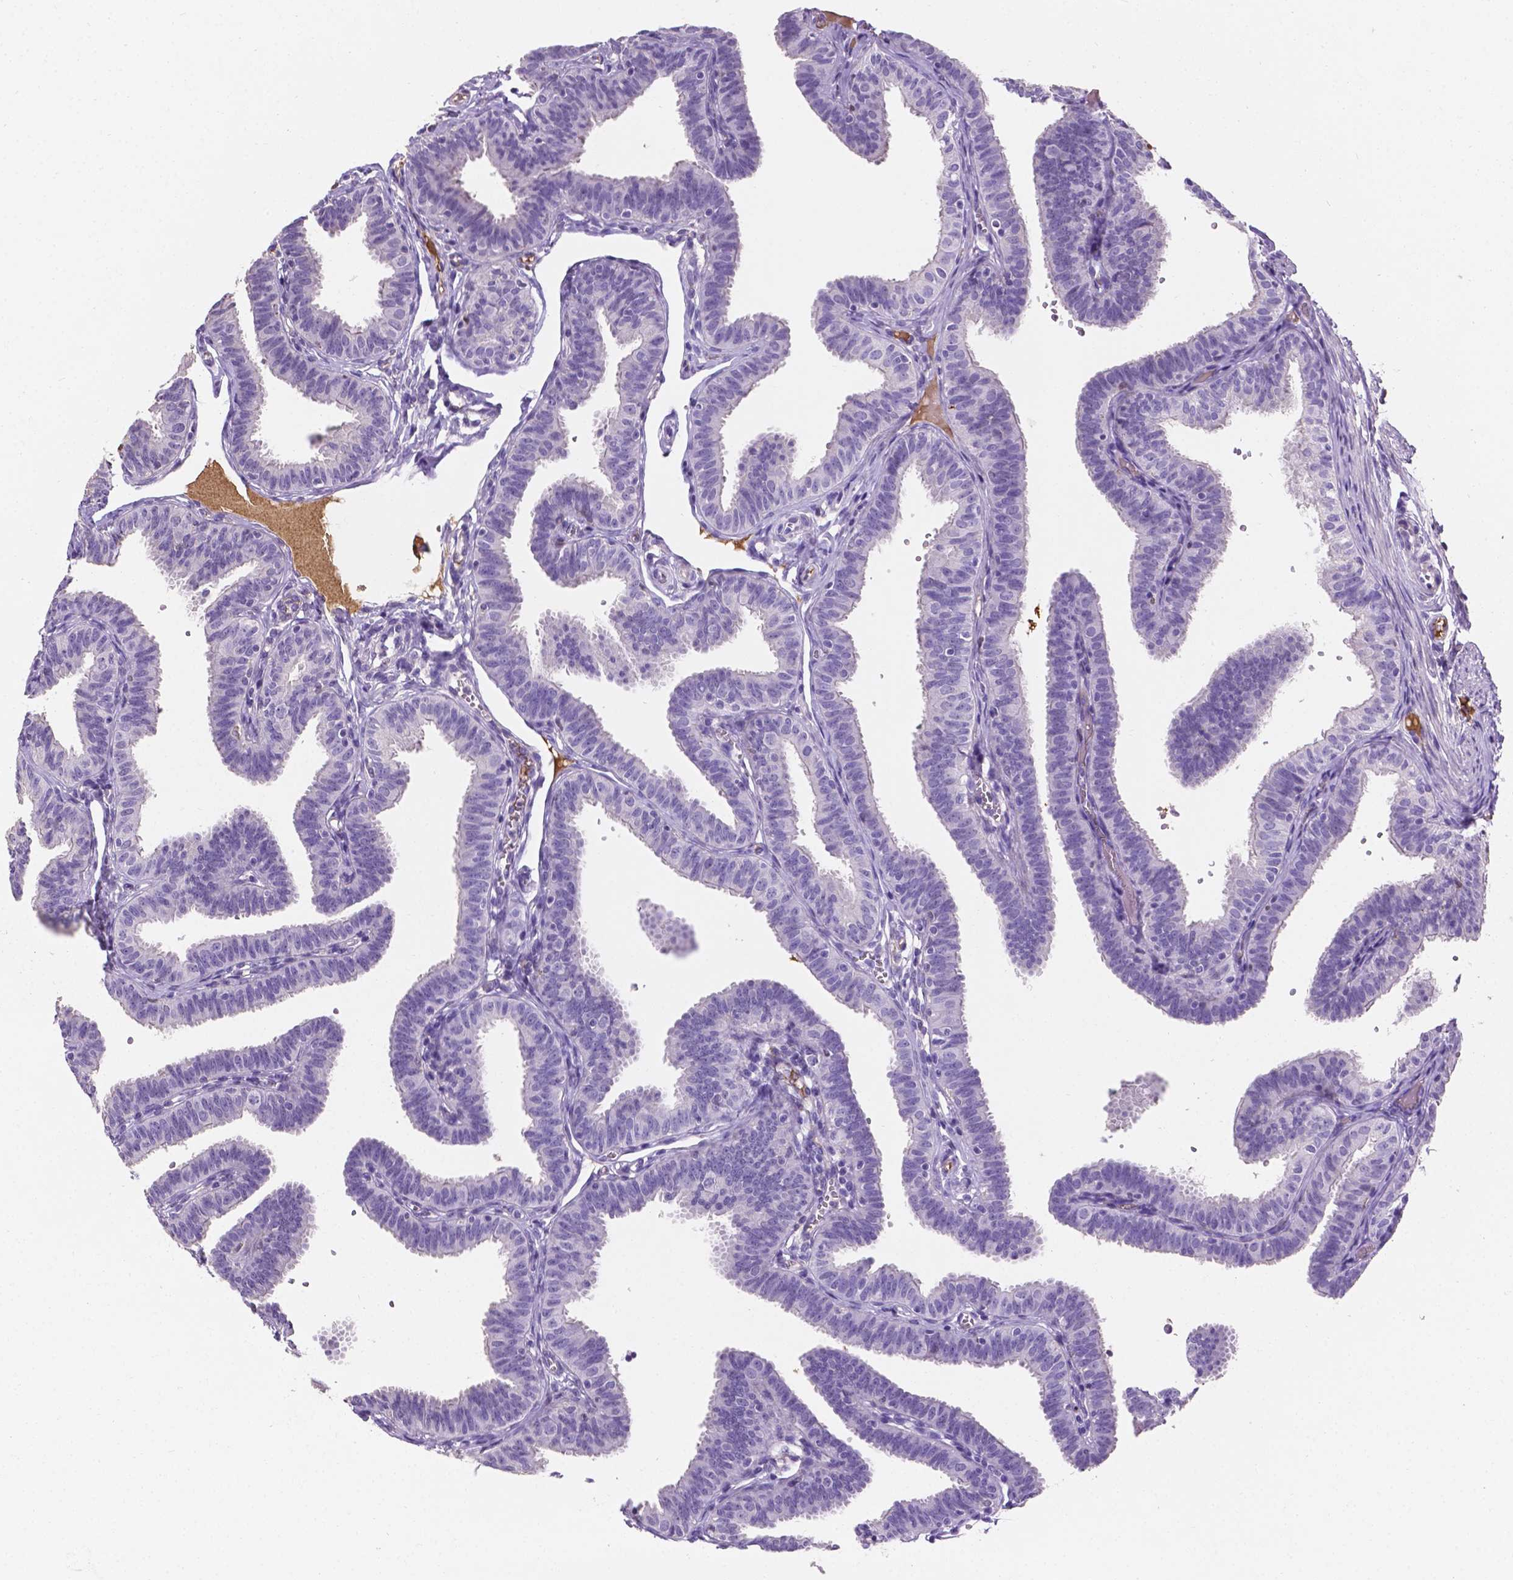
{"staining": {"intensity": "negative", "quantity": "none", "location": "none"}, "tissue": "fallopian tube", "cell_type": "Glandular cells", "image_type": "normal", "snomed": [{"axis": "morphology", "description": "Normal tissue, NOS"}, {"axis": "topography", "description": "Fallopian tube"}], "caption": "IHC of unremarkable human fallopian tube exhibits no staining in glandular cells. The staining was performed using DAB (3,3'-diaminobenzidine) to visualize the protein expression in brown, while the nuclei were stained in blue with hematoxylin (Magnification: 20x).", "gene": "APOE", "patient": {"sex": "female", "age": 25}}